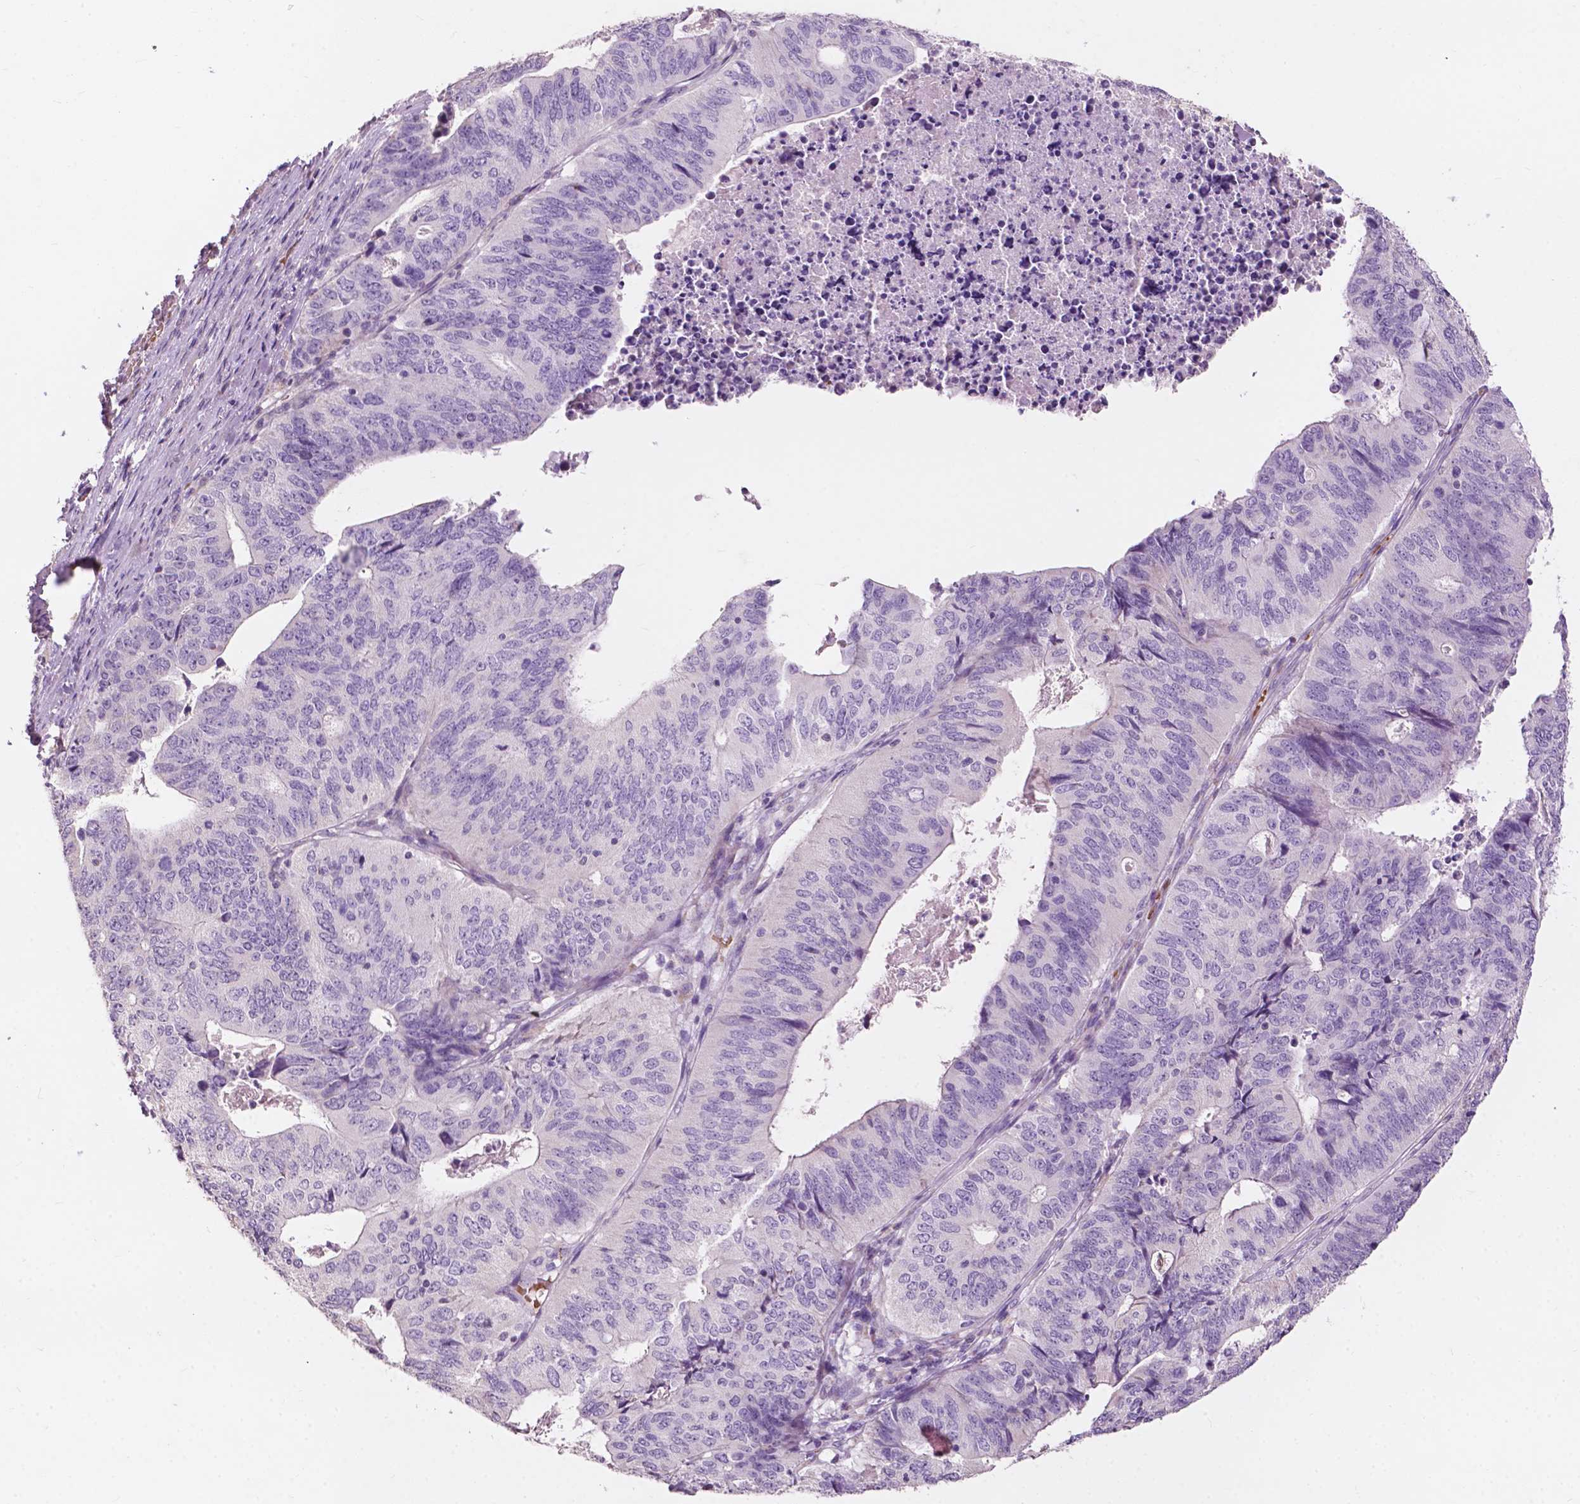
{"staining": {"intensity": "negative", "quantity": "none", "location": "none"}, "tissue": "stomach cancer", "cell_type": "Tumor cells", "image_type": "cancer", "snomed": [{"axis": "morphology", "description": "Adenocarcinoma, NOS"}, {"axis": "topography", "description": "Stomach, upper"}], "caption": "The histopathology image displays no staining of tumor cells in stomach adenocarcinoma.", "gene": "NDUFS1", "patient": {"sex": "female", "age": 67}}